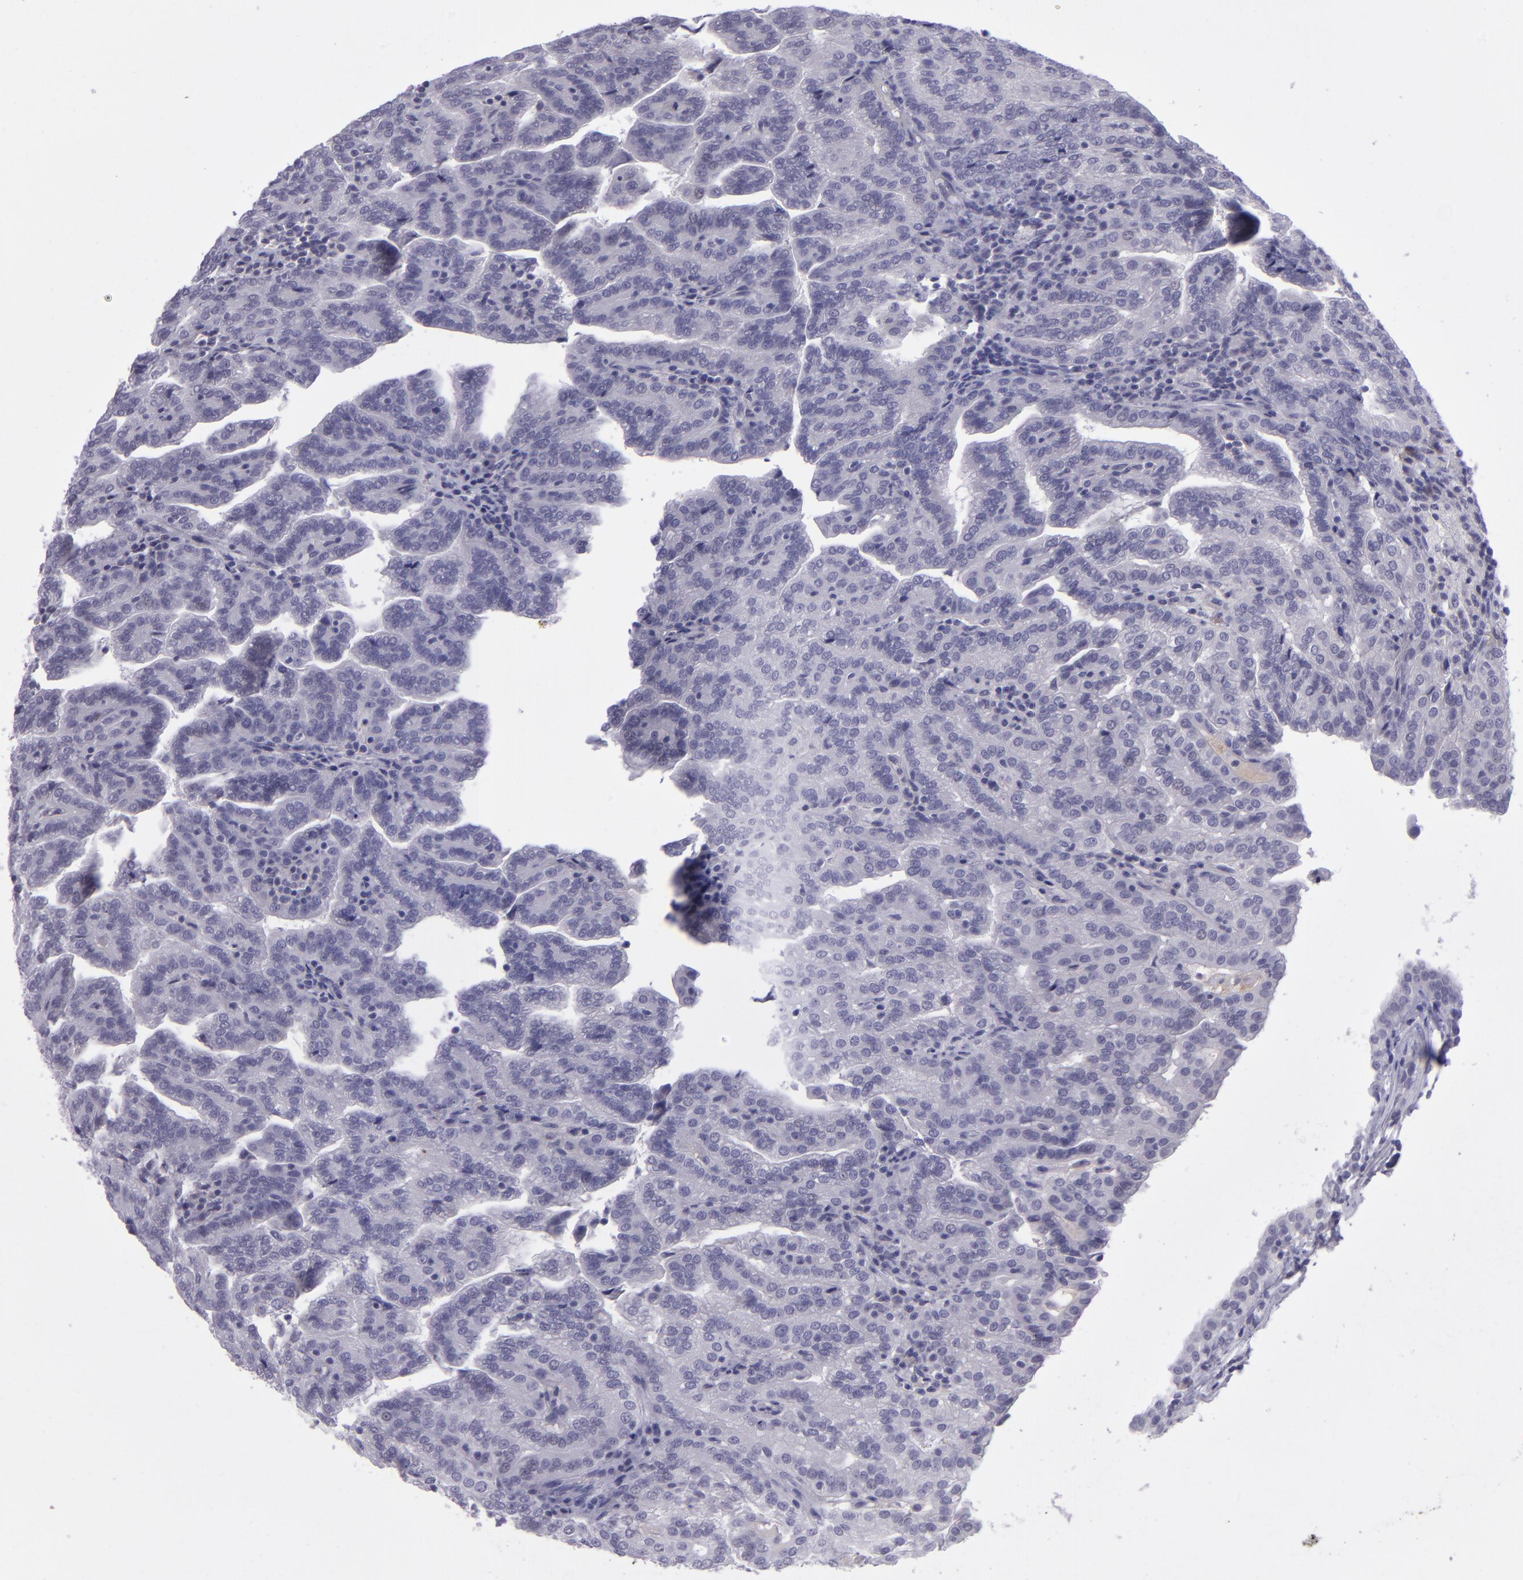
{"staining": {"intensity": "negative", "quantity": "none", "location": "none"}, "tissue": "renal cancer", "cell_type": "Tumor cells", "image_type": "cancer", "snomed": [{"axis": "morphology", "description": "Adenocarcinoma, NOS"}, {"axis": "topography", "description": "Kidney"}], "caption": "Tumor cells show no significant protein staining in renal adenocarcinoma.", "gene": "POU2F2", "patient": {"sex": "male", "age": 61}}